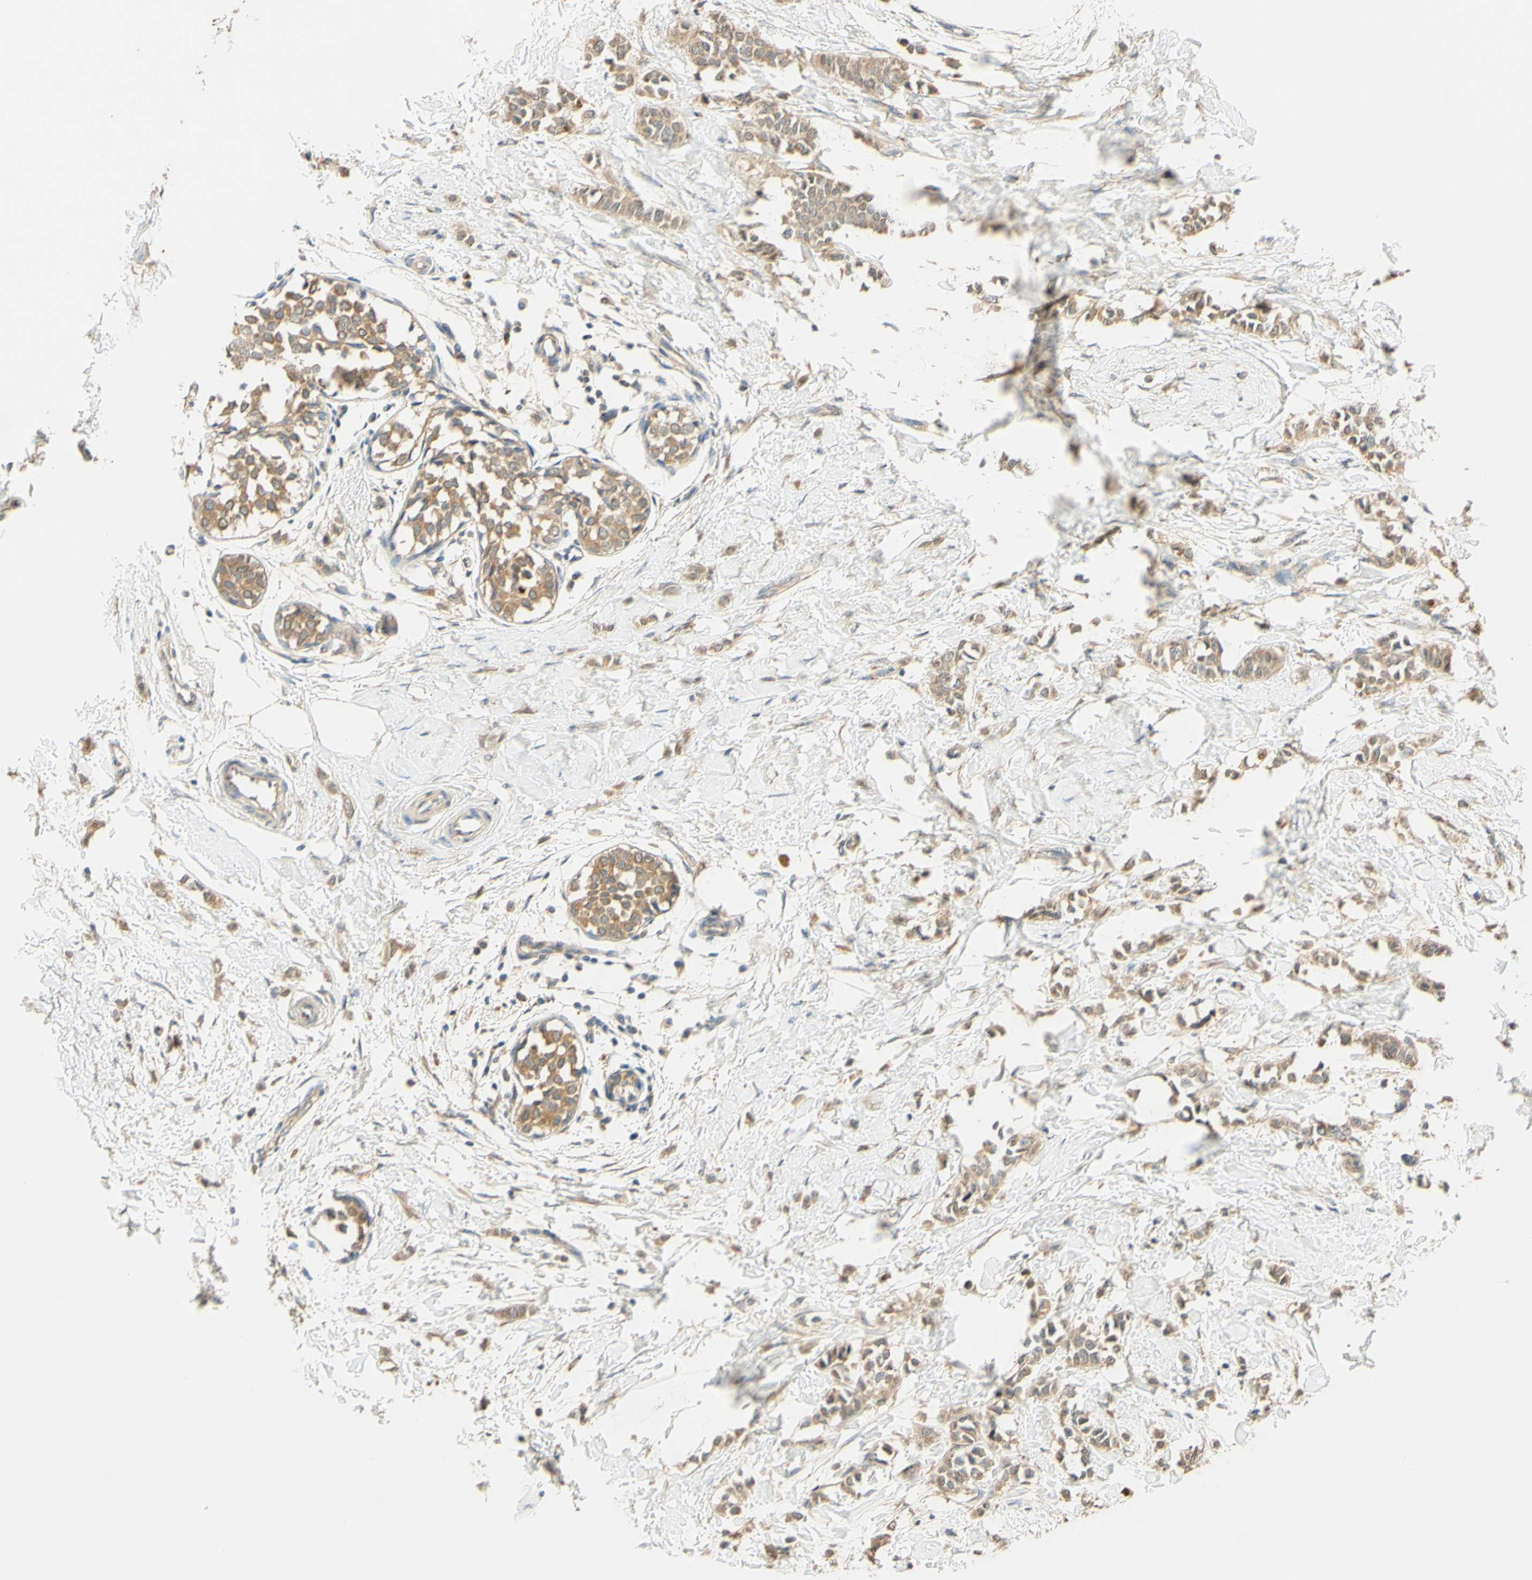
{"staining": {"intensity": "moderate", "quantity": ">75%", "location": "cytoplasmic/membranous"}, "tissue": "breast cancer", "cell_type": "Tumor cells", "image_type": "cancer", "snomed": [{"axis": "morphology", "description": "Lobular carcinoma, in situ"}, {"axis": "morphology", "description": "Lobular carcinoma"}, {"axis": "topography", "description": "Breast"}], "caption": "The micrograph displays immunohistochemical staining of breast lobular carcinoma in situ. There is moderate cytoplasmic/membranous expression is present in about >75% of tumor cells.", "gene": "ENTREP2", "patient": {"sex": "female", "age": 41}}